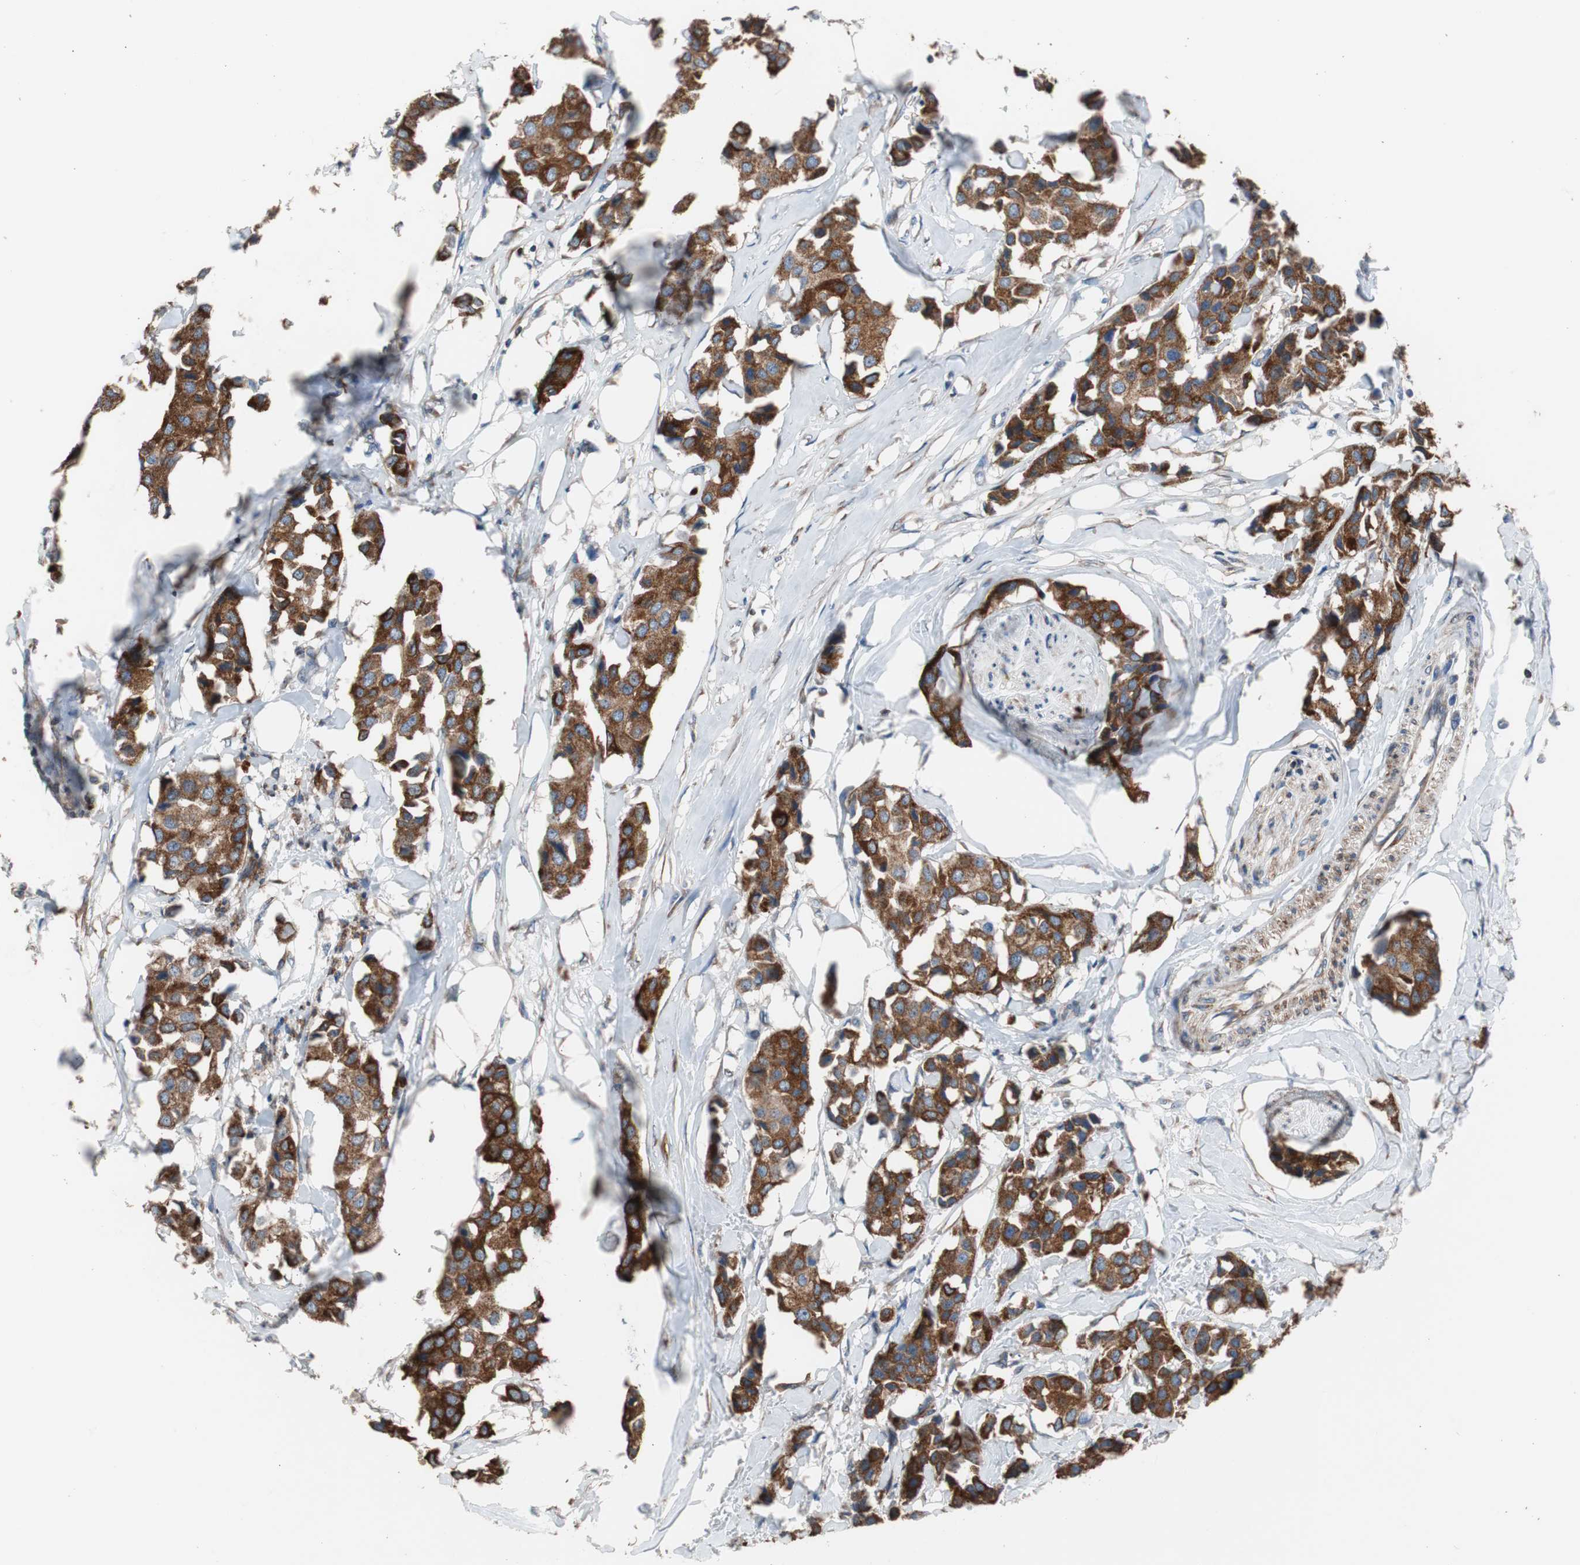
{"staining": {"intensity": "strong", "quantity": ">75%", "location": "cytoplasmic/membranous"}, "tissue": "breast cancer", "cell_type": "Tumor cells", "image_type": "cancer", "snomed": [{"axis": "morphology", "description": "Duct carcinoma"}, {"axis": "topography", "description": "Breast"}], "caption": "Breast cancer (infiltrating ductal carcinoma) tissue reveals strong cytoplasmic/membranous positivity in approximately >75% of tumor cells, visualized by immunohistochemistry.", "gene": "PBXIP1", "patient": {"sex": "female", "age": 80}}